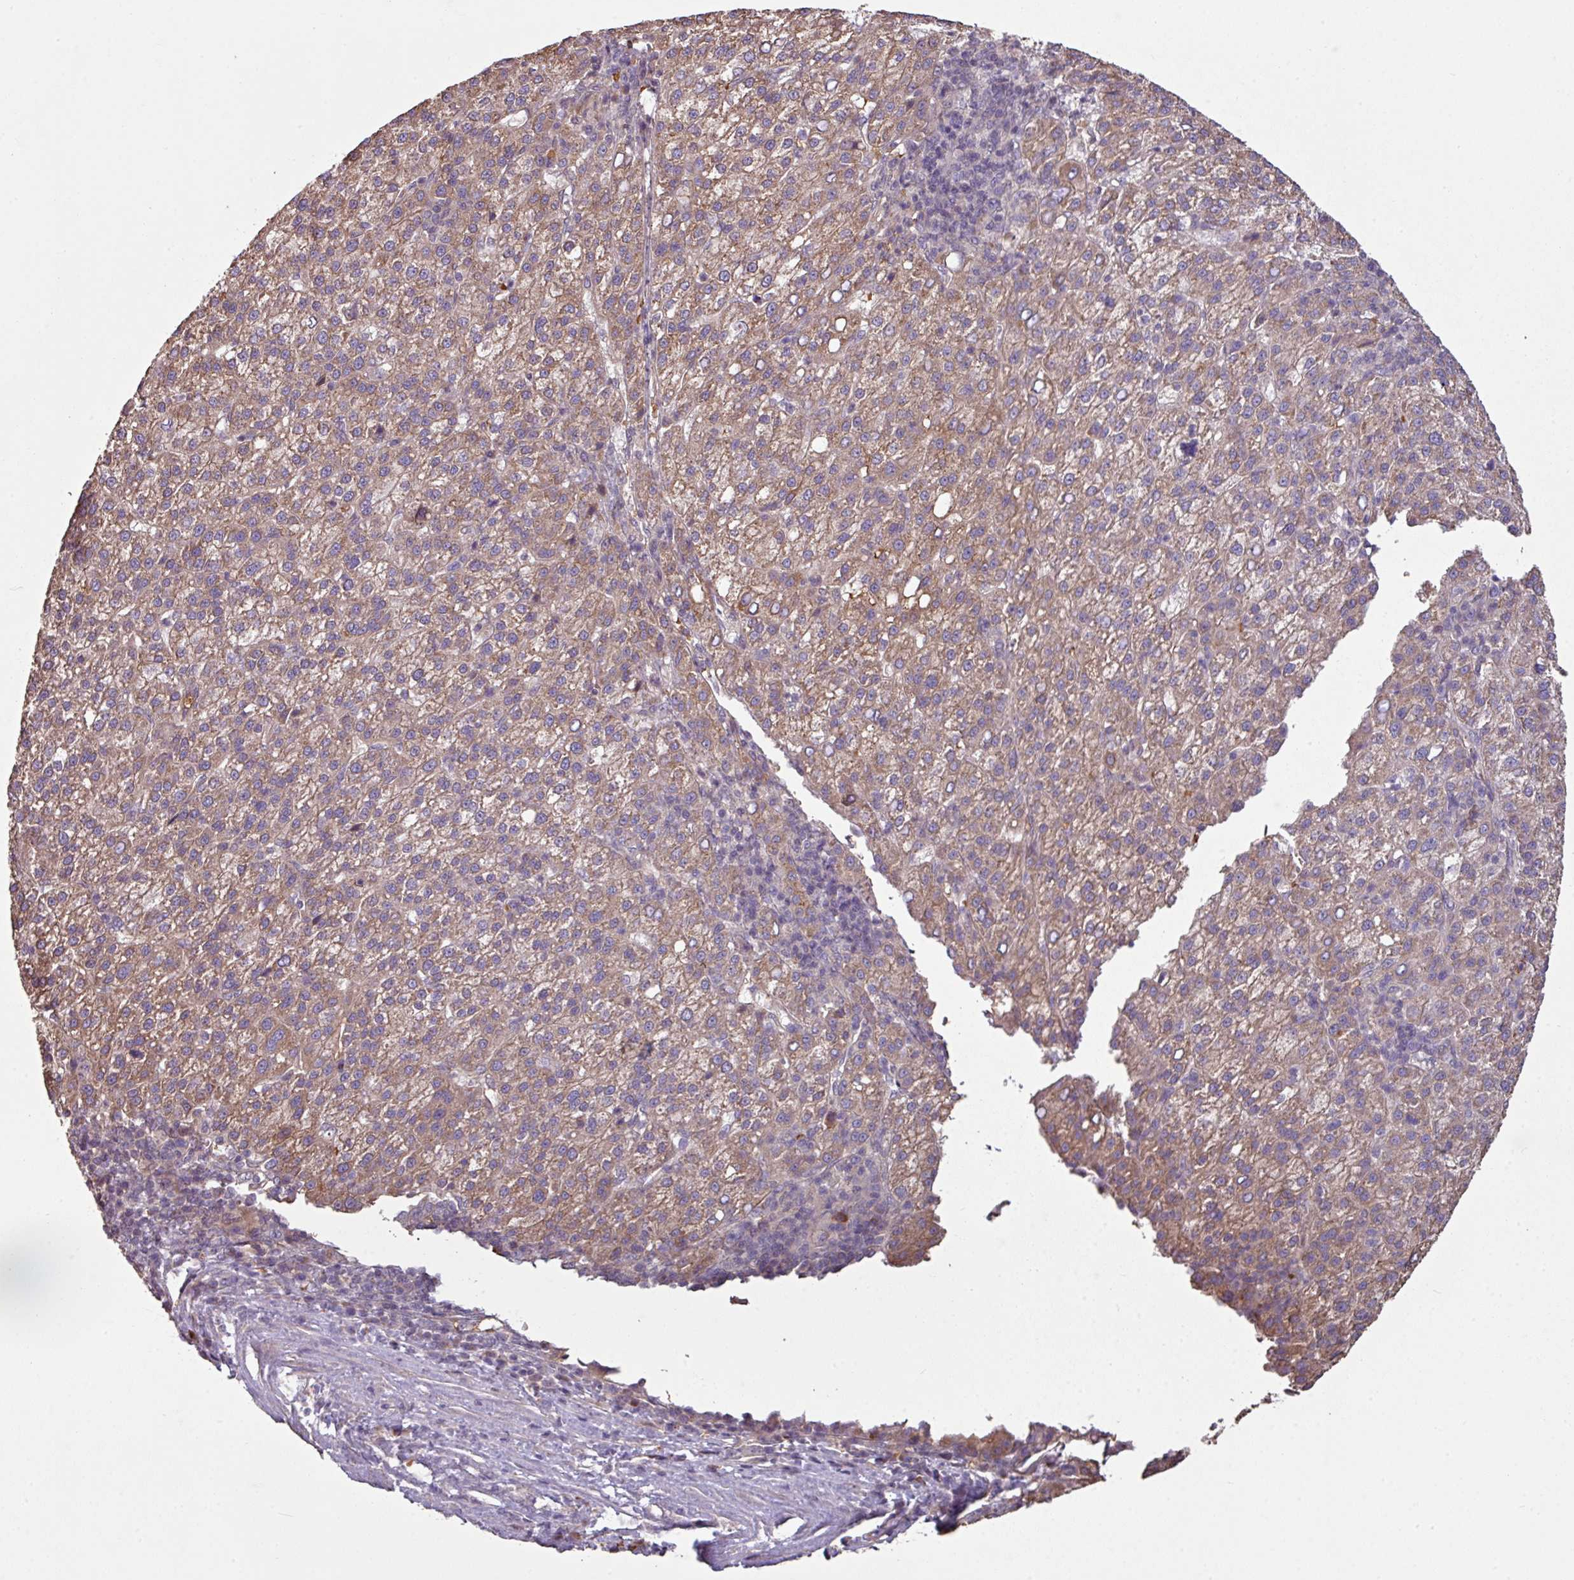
{"staining": {"intensity": "moderate", "quantity": ">75%", "location": "cytoplasmic/membranous"}, "tissue": "liver cancer", "cell_type": "Tumor cells", "image_type": "cancer", "snomed": [{"axis": "morphology", "description": "Carcinoma, Hepatocellular, NOS"}, {"axis": "topography", "description": "Liver"}], "caption": "High-magnification brightfield microscopy of hepatocellular carcinoma (liver) stained with DAB (3,3'-diaminobenzidine) (brown) and counterstained with hematoxylin (blue). tumor cells exhibit moderate cytoplasmic/membranous expression is present in approximately>75% of cells. (brown staining indicates protein expression, while blue staining denotes nuclei).", "gene": "NHSL2", "patient": {"sex": "female", "age": 58}}